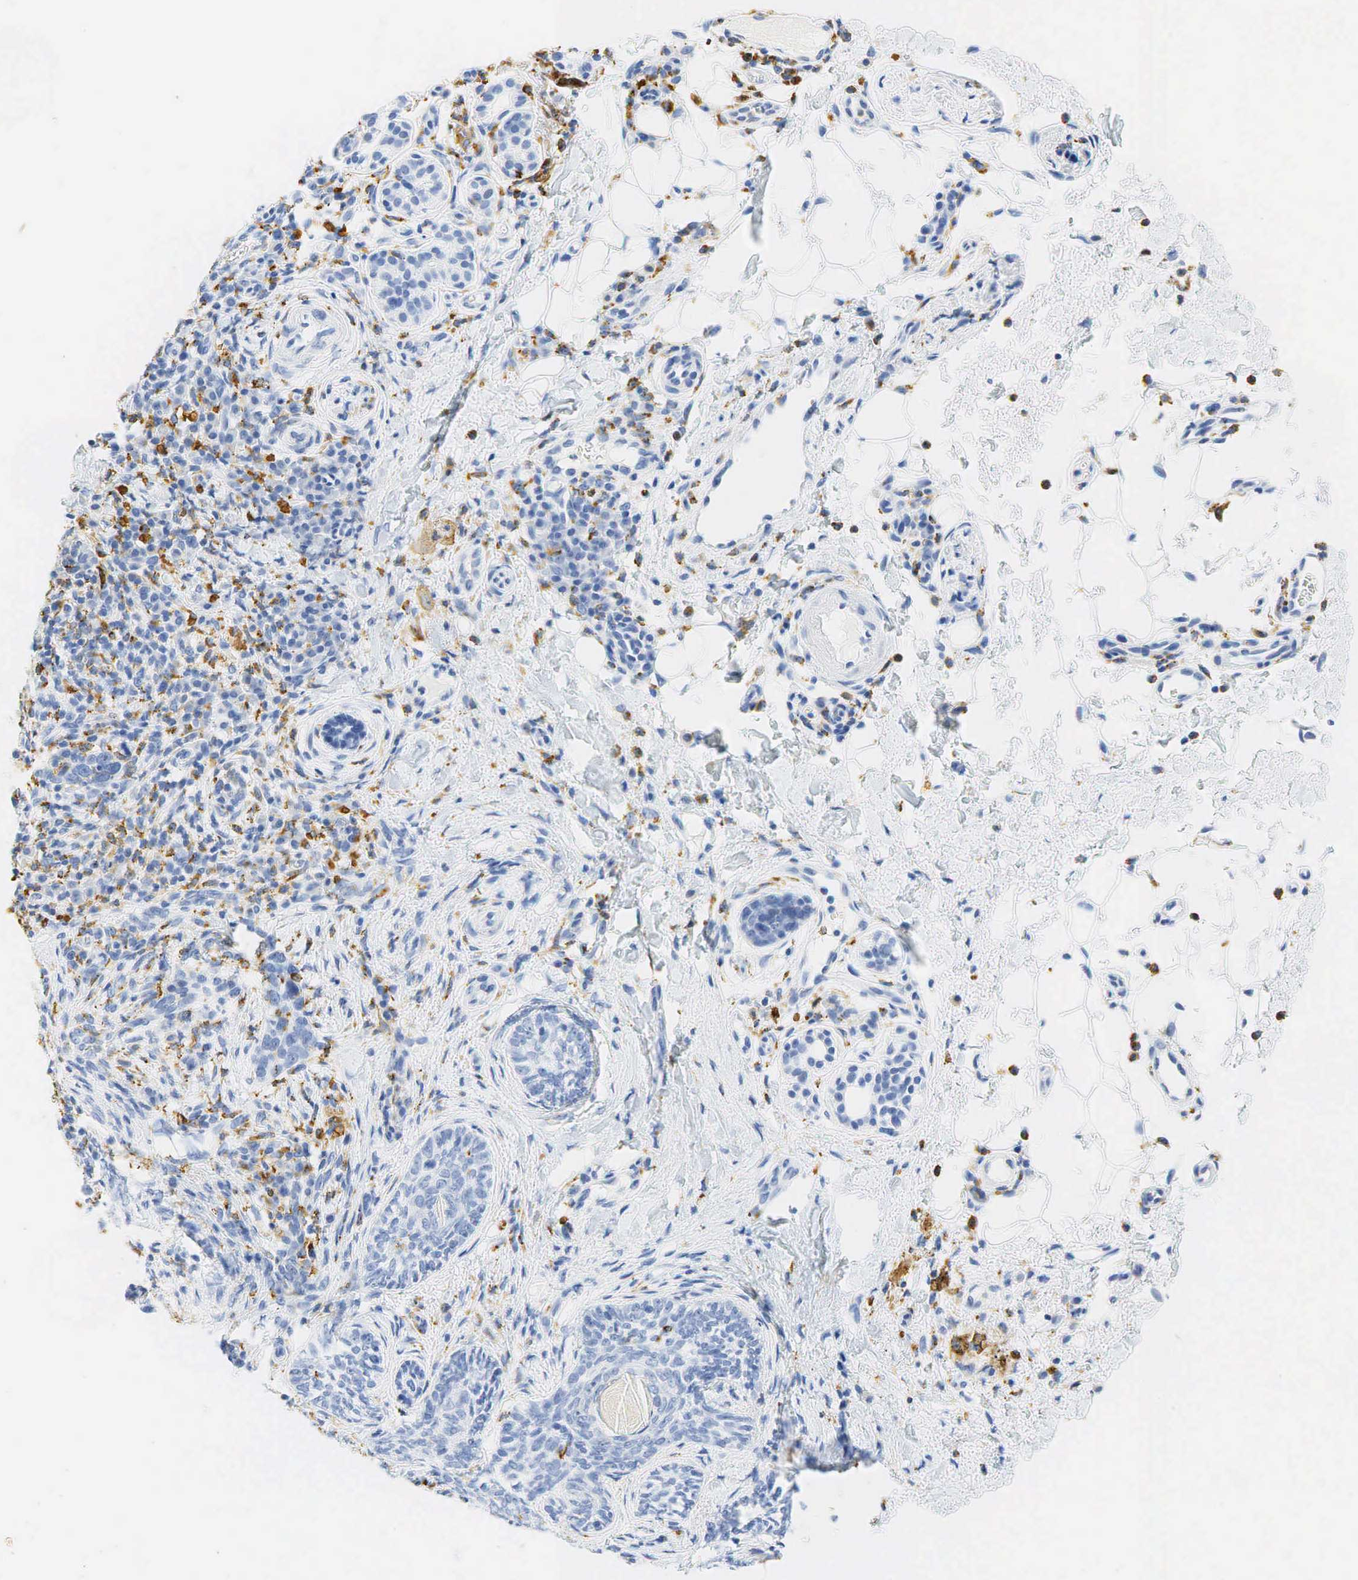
{"staining": {"intensity": "negative", "quantity": "none", "location": "none"}, "tissue": "skin cancer", "cell_type": "Tumor cells", "image_type": "cancer", "snomed": [{"axis": "morphology", "description": "Basal cell carcinoma"}, {"axis": "topography", "description": "Skin"}], "caption": "IHC photomicrograph of neoplastic tissue: human skin cancer (basal cell carcinoma) stained with DAB demonstrates no significant protein expression in tumor cells.", "gene": "CD68", "patient": {"sex": "male", "age": 89}}